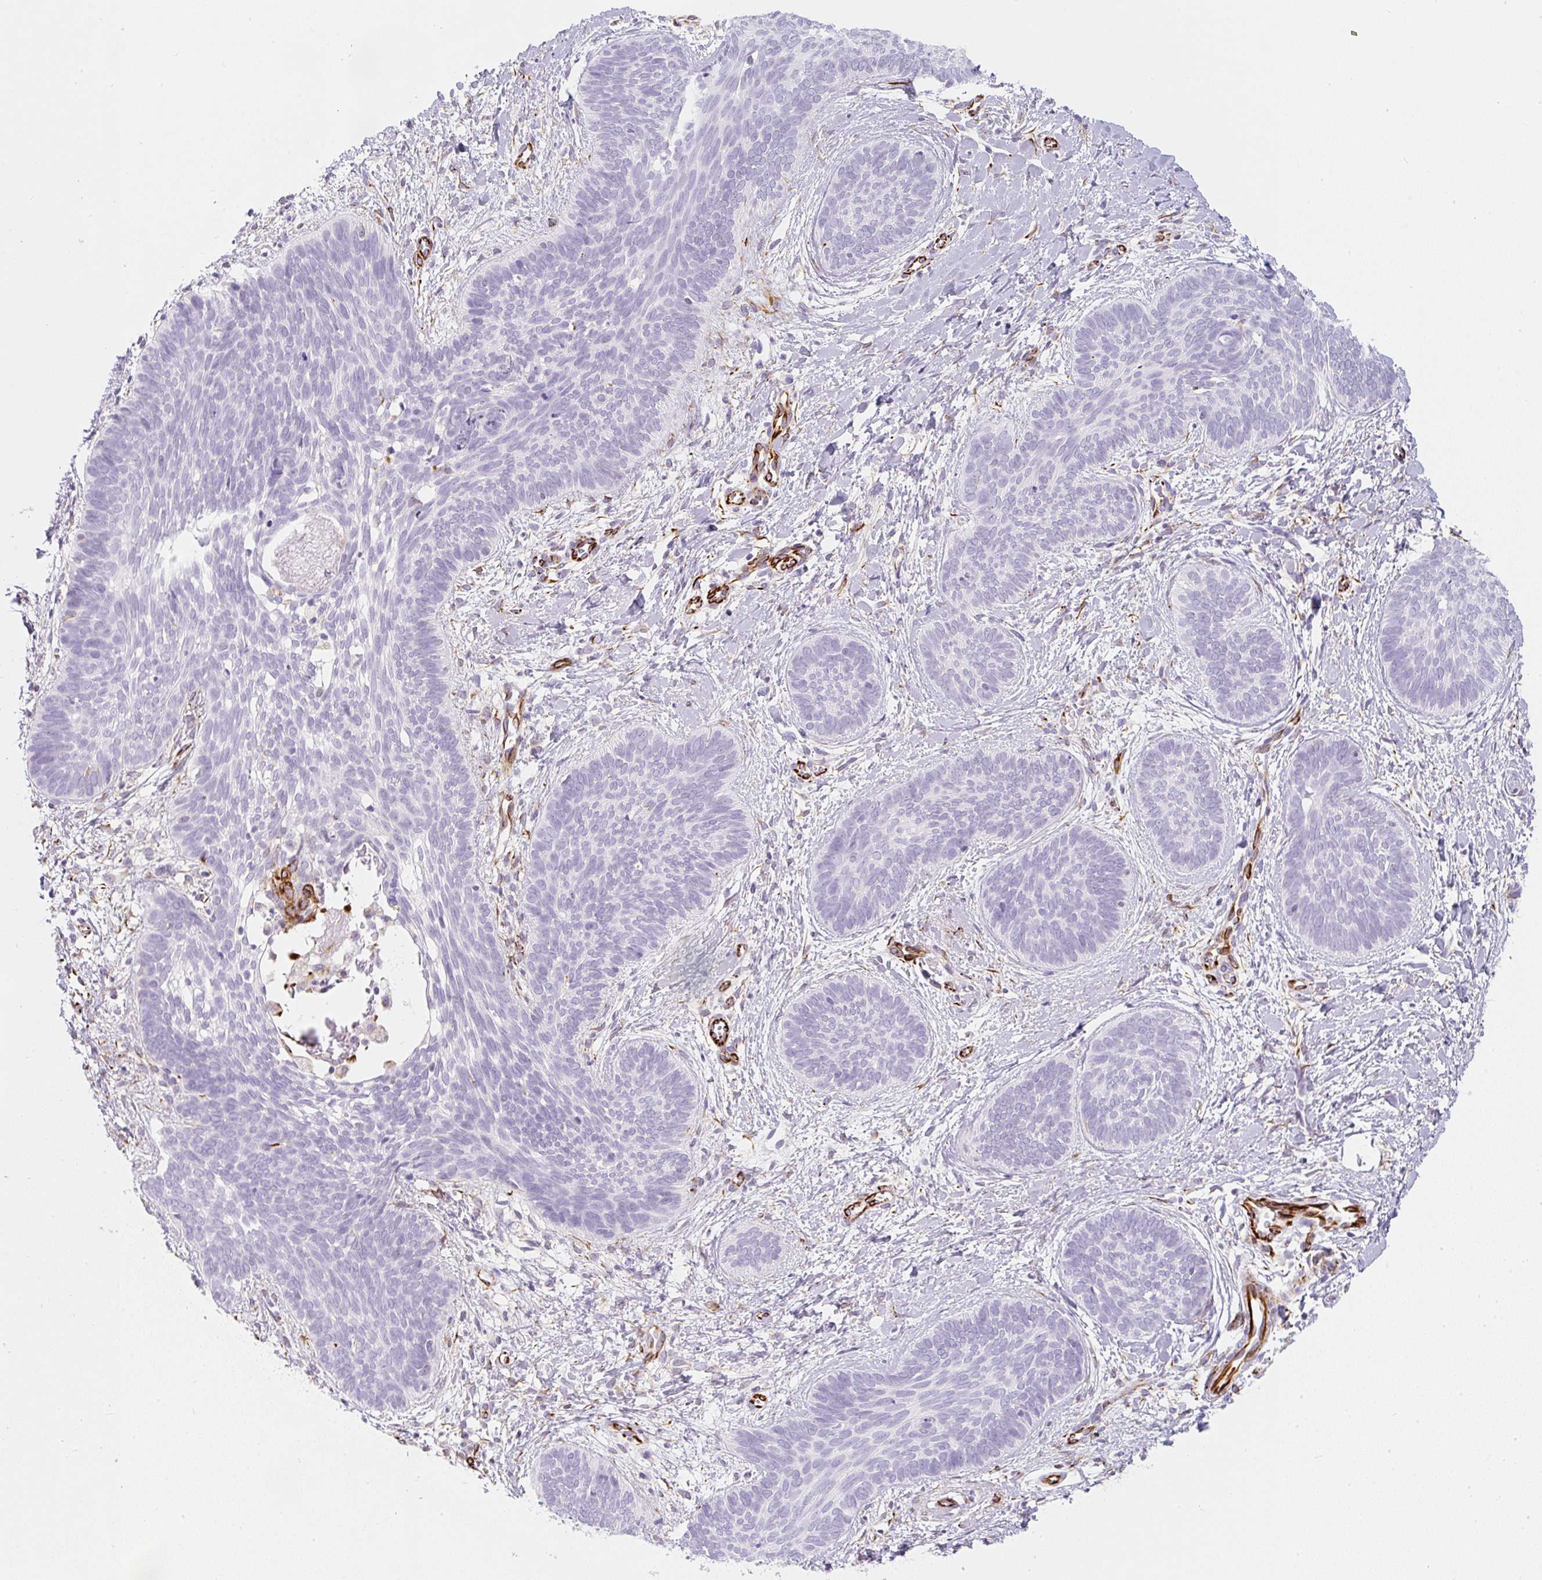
{"staining": {"intensity": "negative", "quantity": "none", "location": "none"}, "tissue": "skin cancer", "cell_type": "Tumor cells", "image_type": "cancer", "snomed": [{"axis": "morphology", "description": "Basal cell carcinoma"}, {"axis": "topography", "description": "Skin"}], "caption": "Skin cancer (basal cell carcinoma) was stained to show a protein in brown. There is no significant expression in tumor cells.", "gene": "ZNF689", "patient": {"sex": "female", "age": 81}}